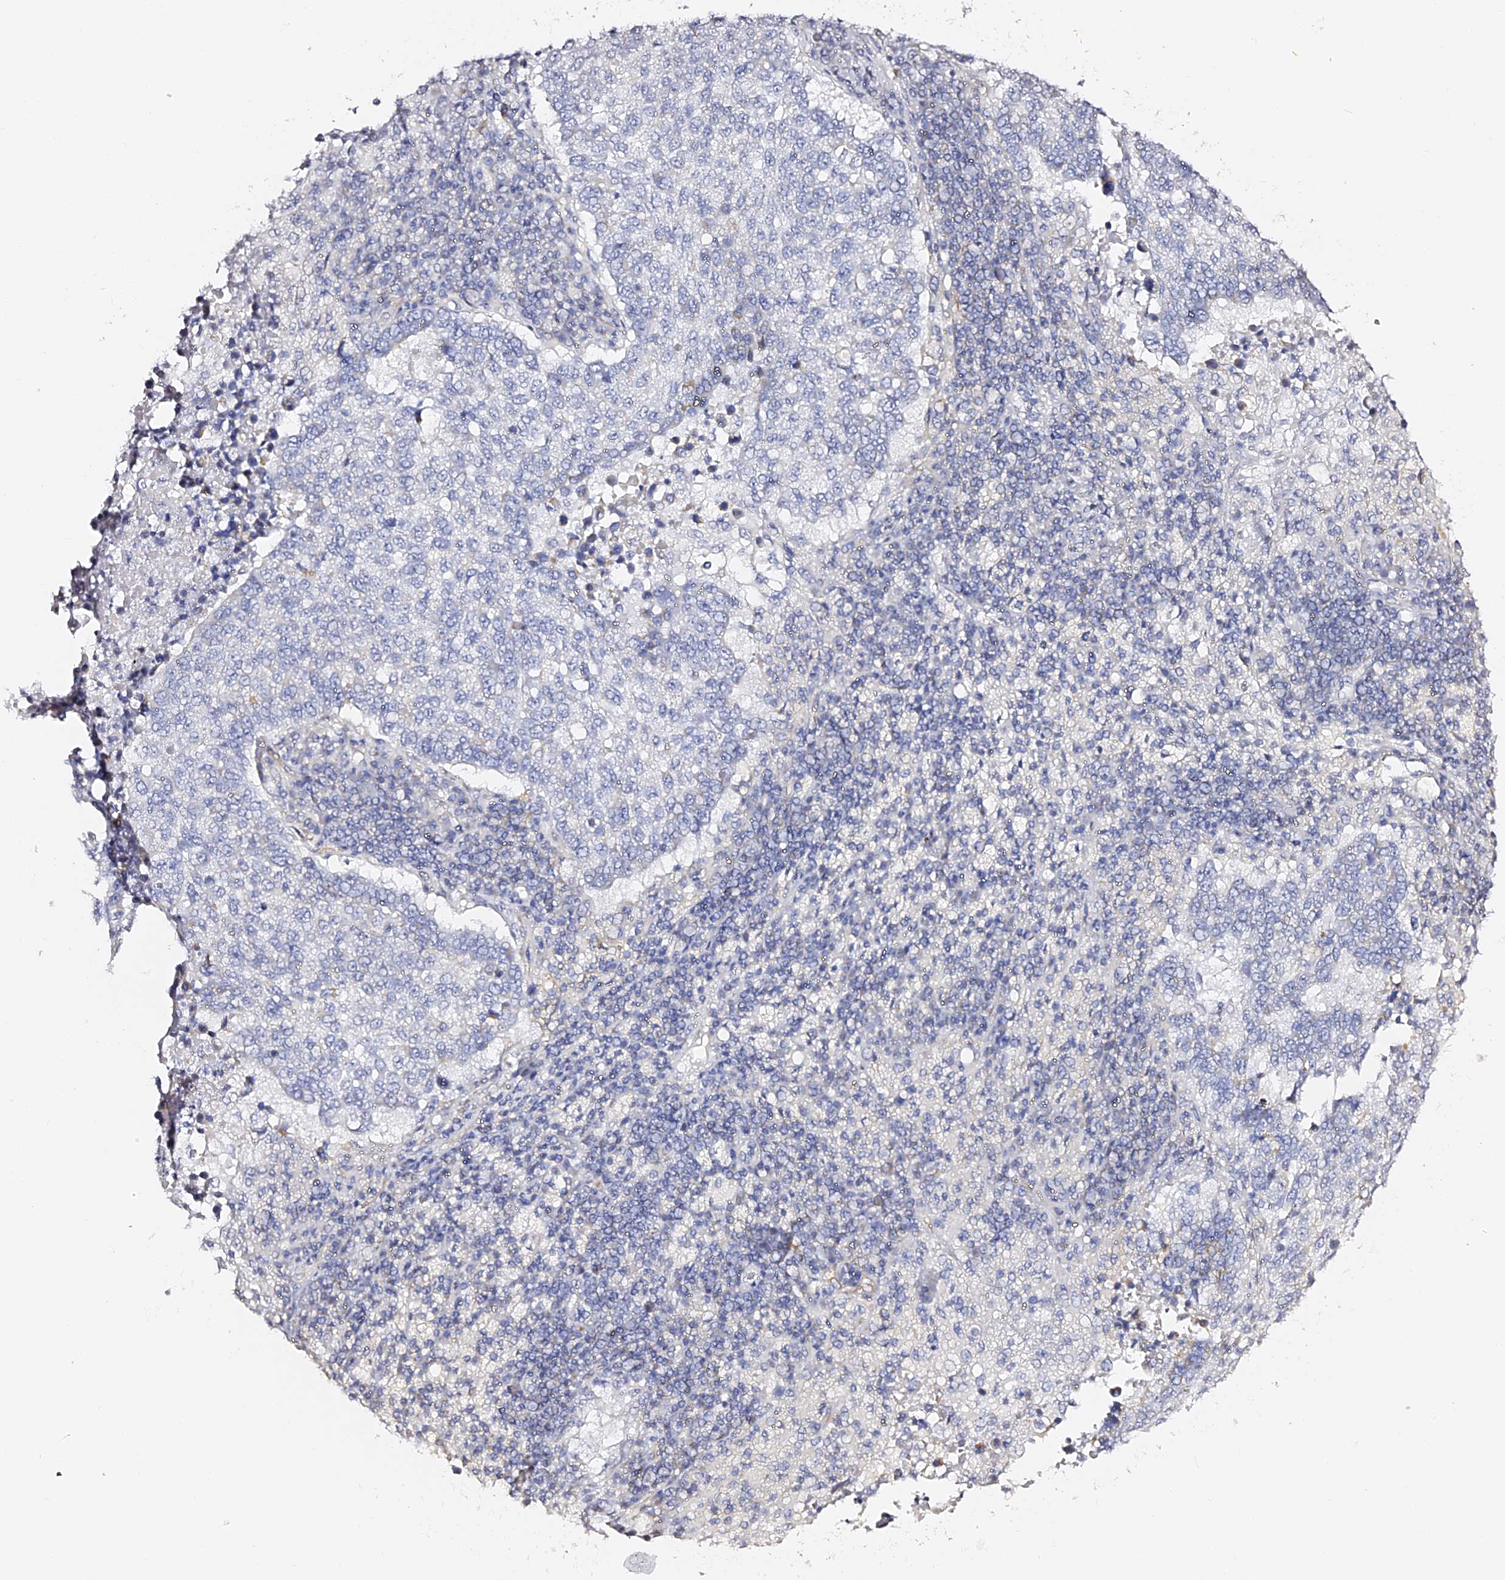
{"staining": {"intensity": "negative", "quantity": "none", "location": "none"}, "tissue": "lung cancer", "cell_type": "Tumor cells", "image_type": "cancer", "snomed": [{"axis": "morphology", "description": "Squamous cell carcinoma, NOS"}, {"axis": "topography", "description": "Lung"}], "caption": "The micrograph demonstrates no significant positivity in tumor cells of lung cancer (squamous cell carcinoma). The staining is performed using DAB brown chromogen with nuclei counter-stained in using hematoxylin.", "gene": "SLC1A3", "patient": {"sex": "male", "age": 73}}